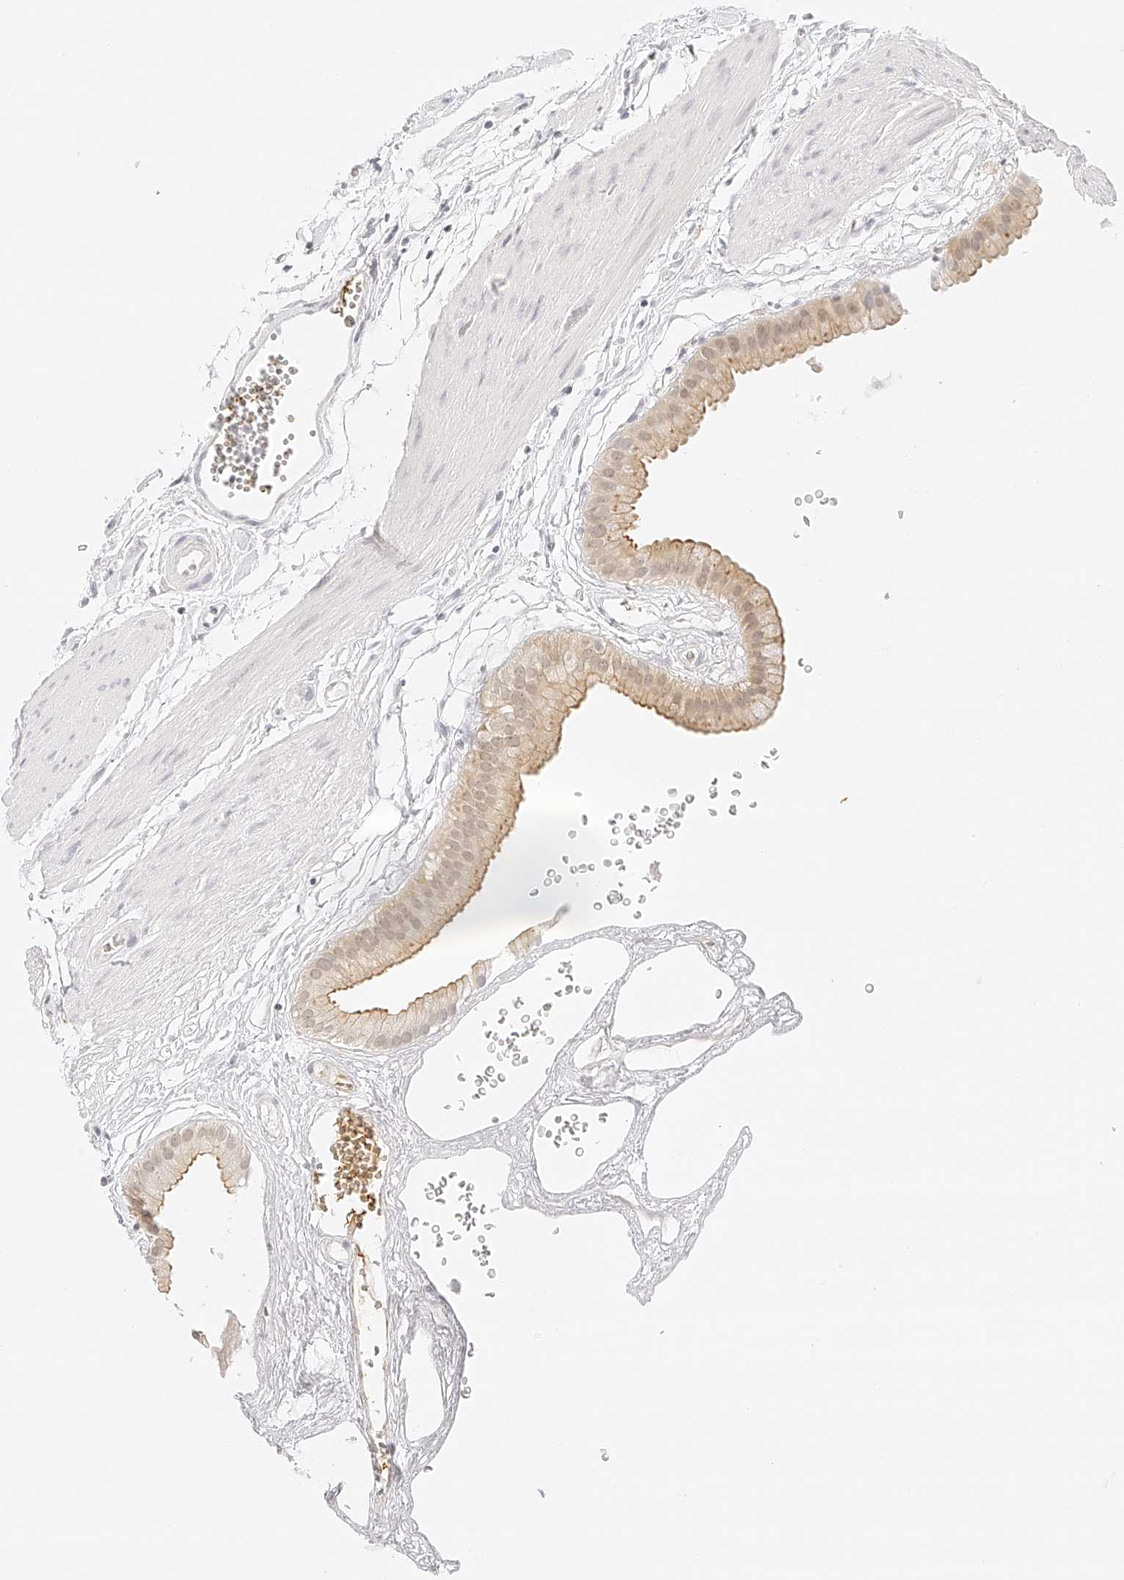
{"staining": {"intensity": "moderate", "quantity": ">75%", "location": "cytoplasmic/membranous"}, "tissue": "gallbladder", "cell_type": "Glandular cells", "image_type": "normal", "snomed": [{"axis": "morphology", "description": "Normal tissue, NOS"}, {"axis": "topography", "description": "Gallbladder"}], "caption": "Unremarkable gallbladder exhibits moderate cytoplasmic/membranous staining in approximately >75% of glandular cells, visualized by immunohistochemistry.", "gene": "ZFP69", "patient": {"sex": "female", "age": 64}}